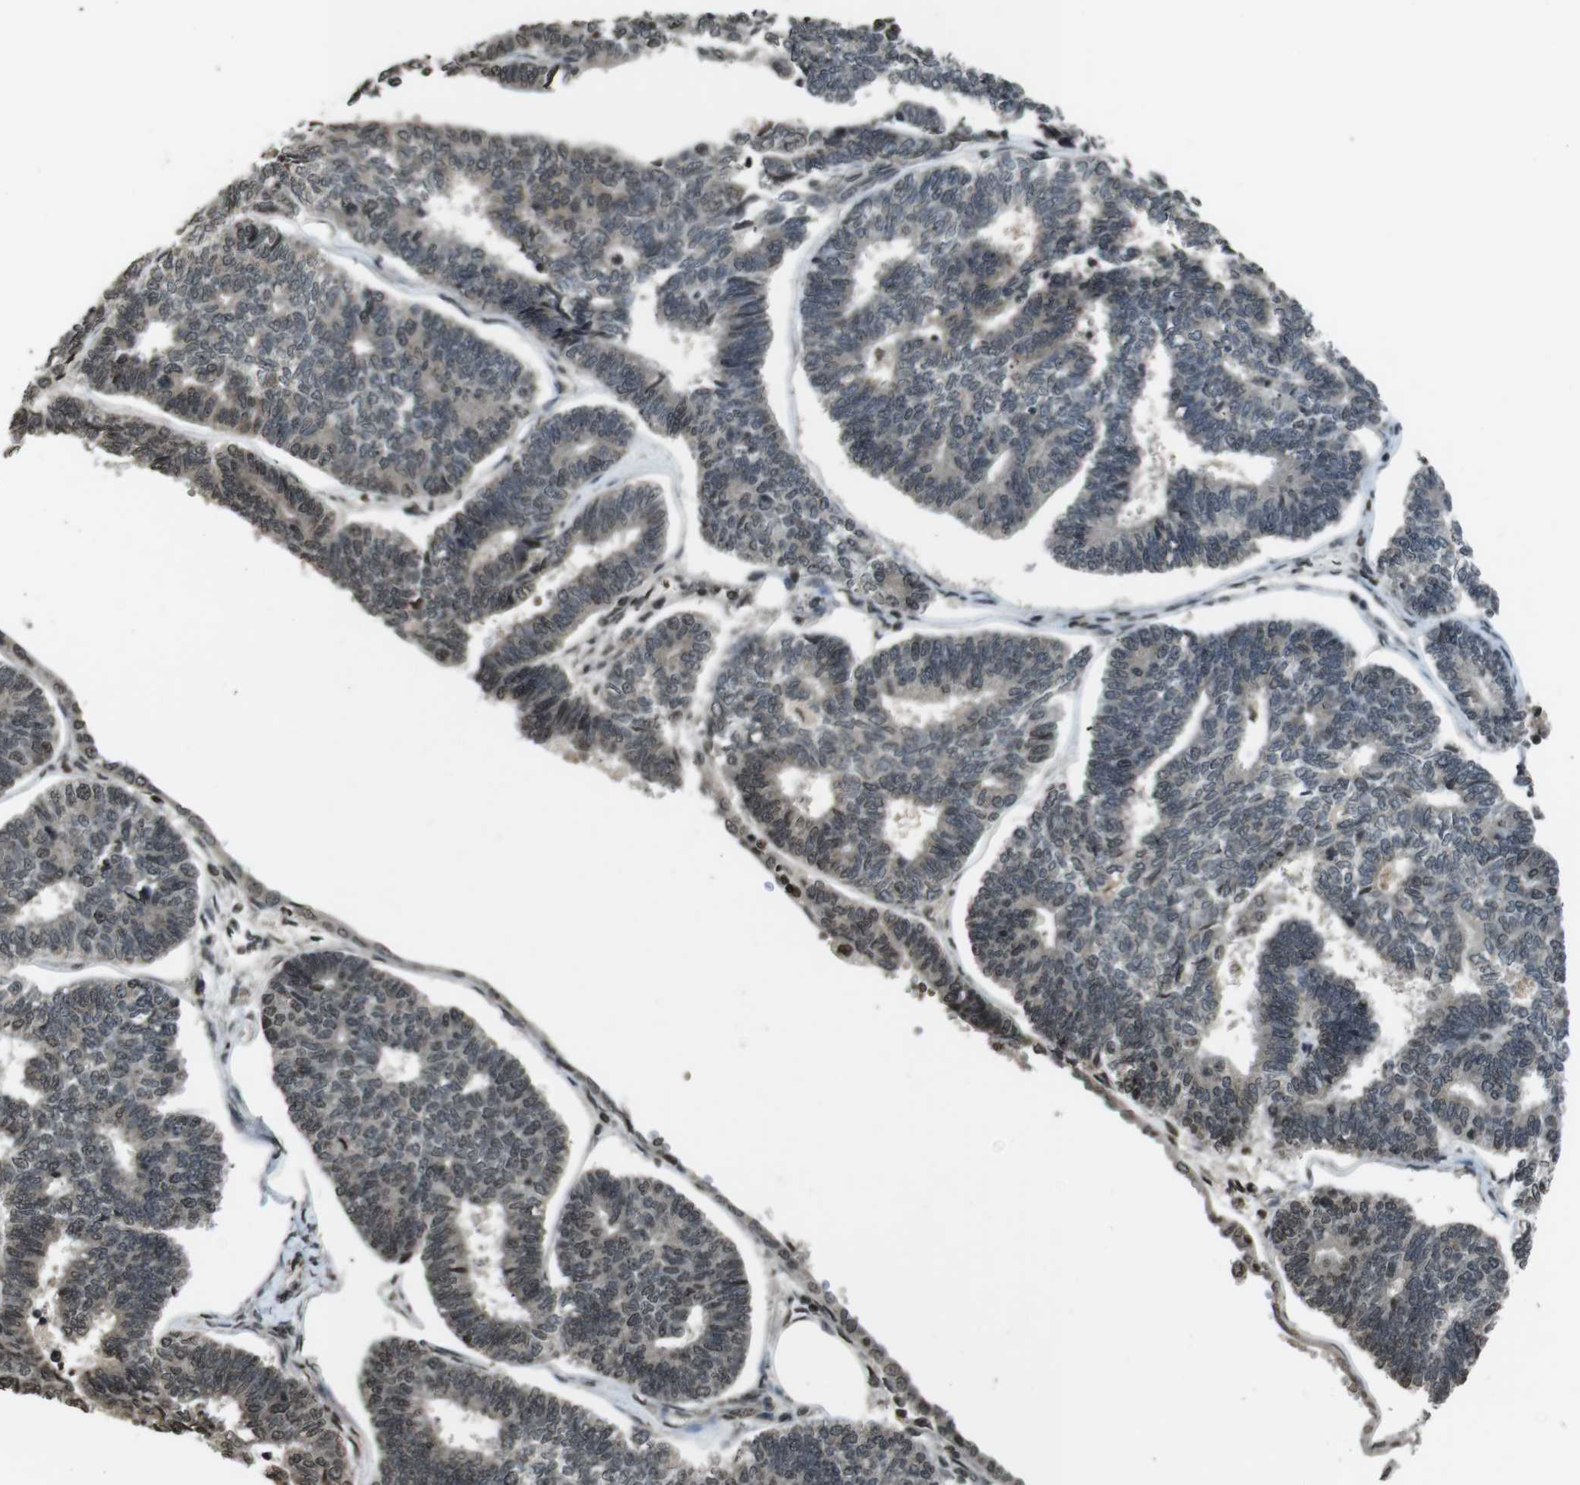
{"staining": {"intensity": "moderate", "quantity": "<25%", "location": "nuclear"}, "tissue": "endometrial cancer", "cell_type": "Tumor cells", "image_type": "cancer", "snomed": [{"axis": "morphology", "description": "Adenocarcinoma, NOS"}, {"axis": "topography", "description": "Endometrium"}], "caption": "Tumor cells show moderate nuclear positivity in about <25% of cells in endometrial cancer.", "gene": "MAF", "patient": {"sex": "female", "age": 70}}